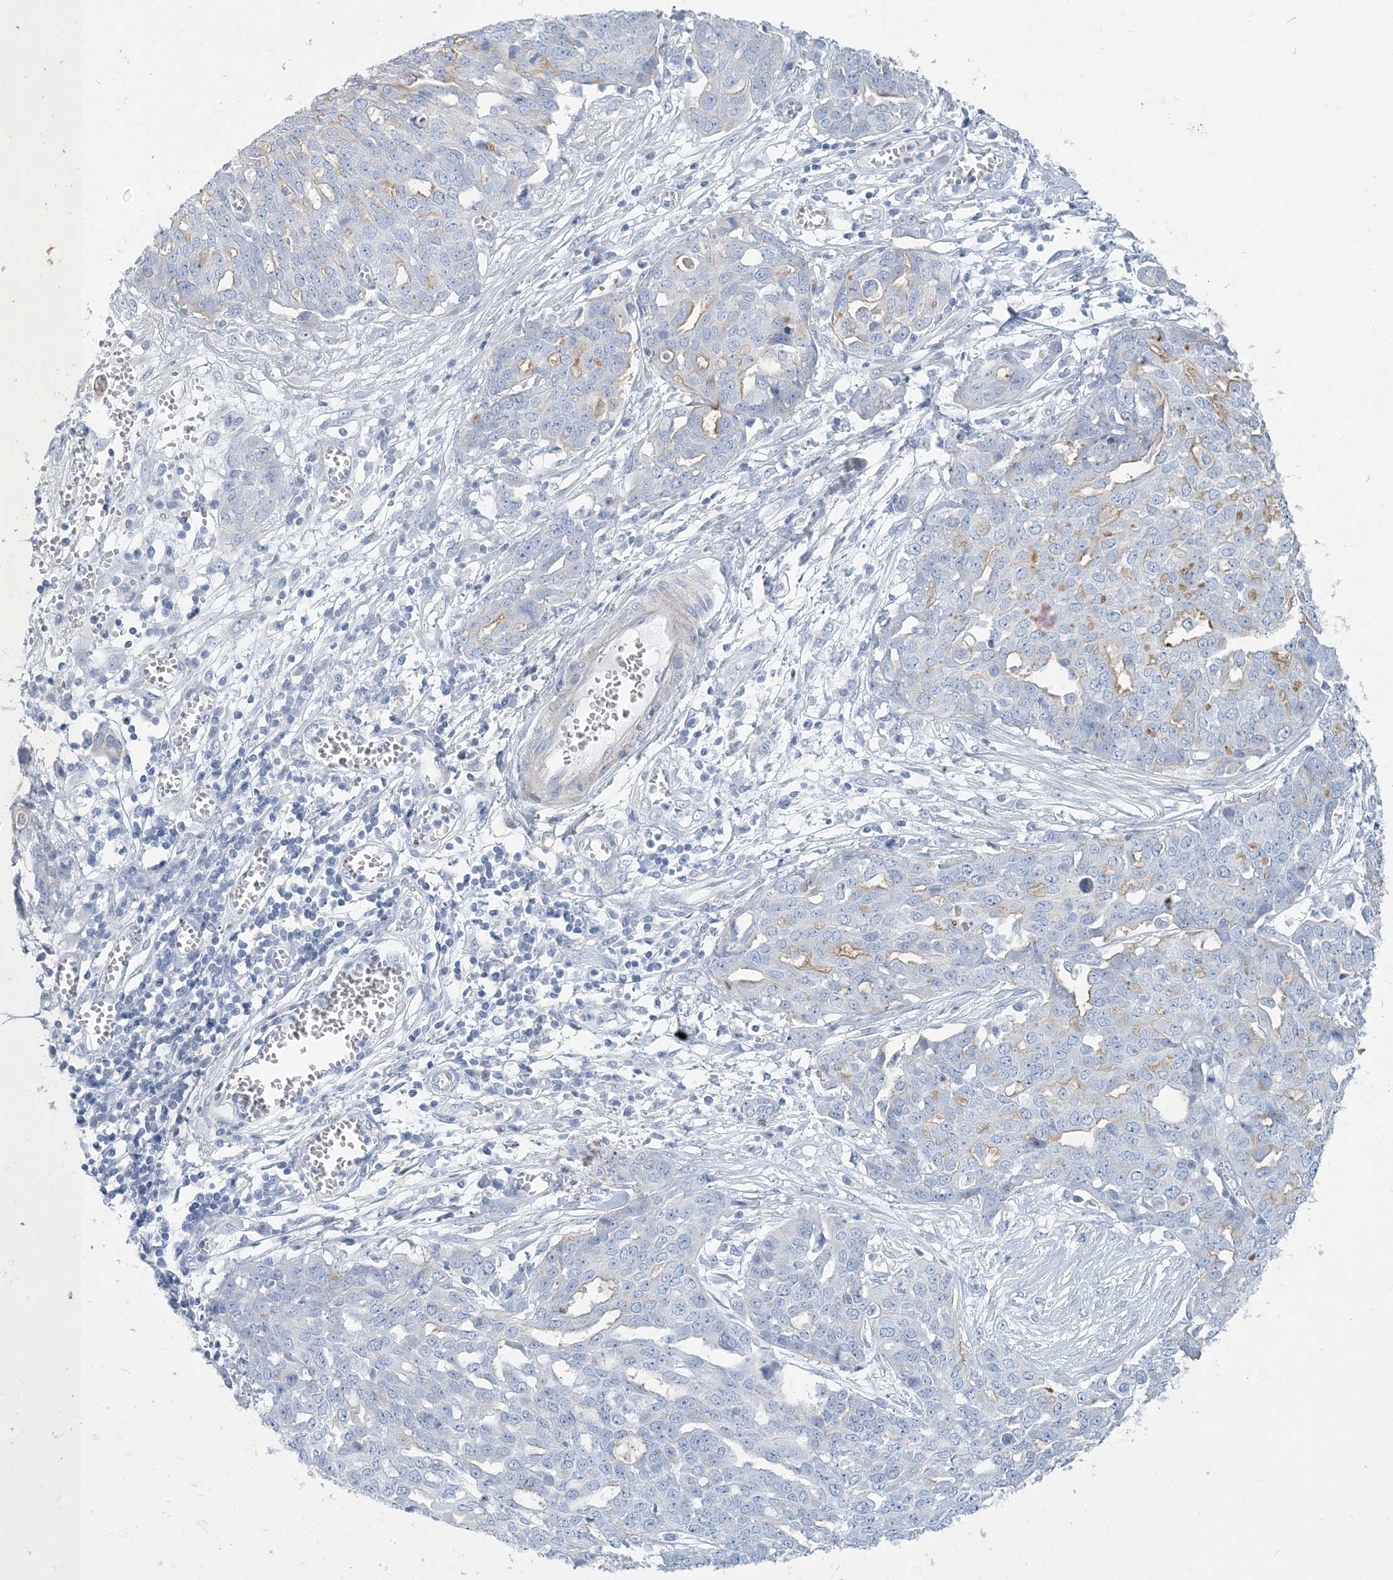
{"staining": {"intensity": "negative", "quantity": "none", "location": "none"}, "tissue": "ovarian cancer", "cell_type": "Tumor cells", "image_type": "cancer", "snomed": [{"axis": "morphology", "description": "Cystadenocarcinoma, serous, NOS"}, {"axis": "topography", "description": "Soft tissue"}, {"axis": "topography", "description": "Ovary"}], "caption": "A high-resolution photomicrograph shows immunohistochemistry staining of ovarian serous cystadenocarcinoma, which demonstrates no significant positivity in tumor cells.", "gene": "MOXD1", "patient": {"sex": "female", "age": 57}}